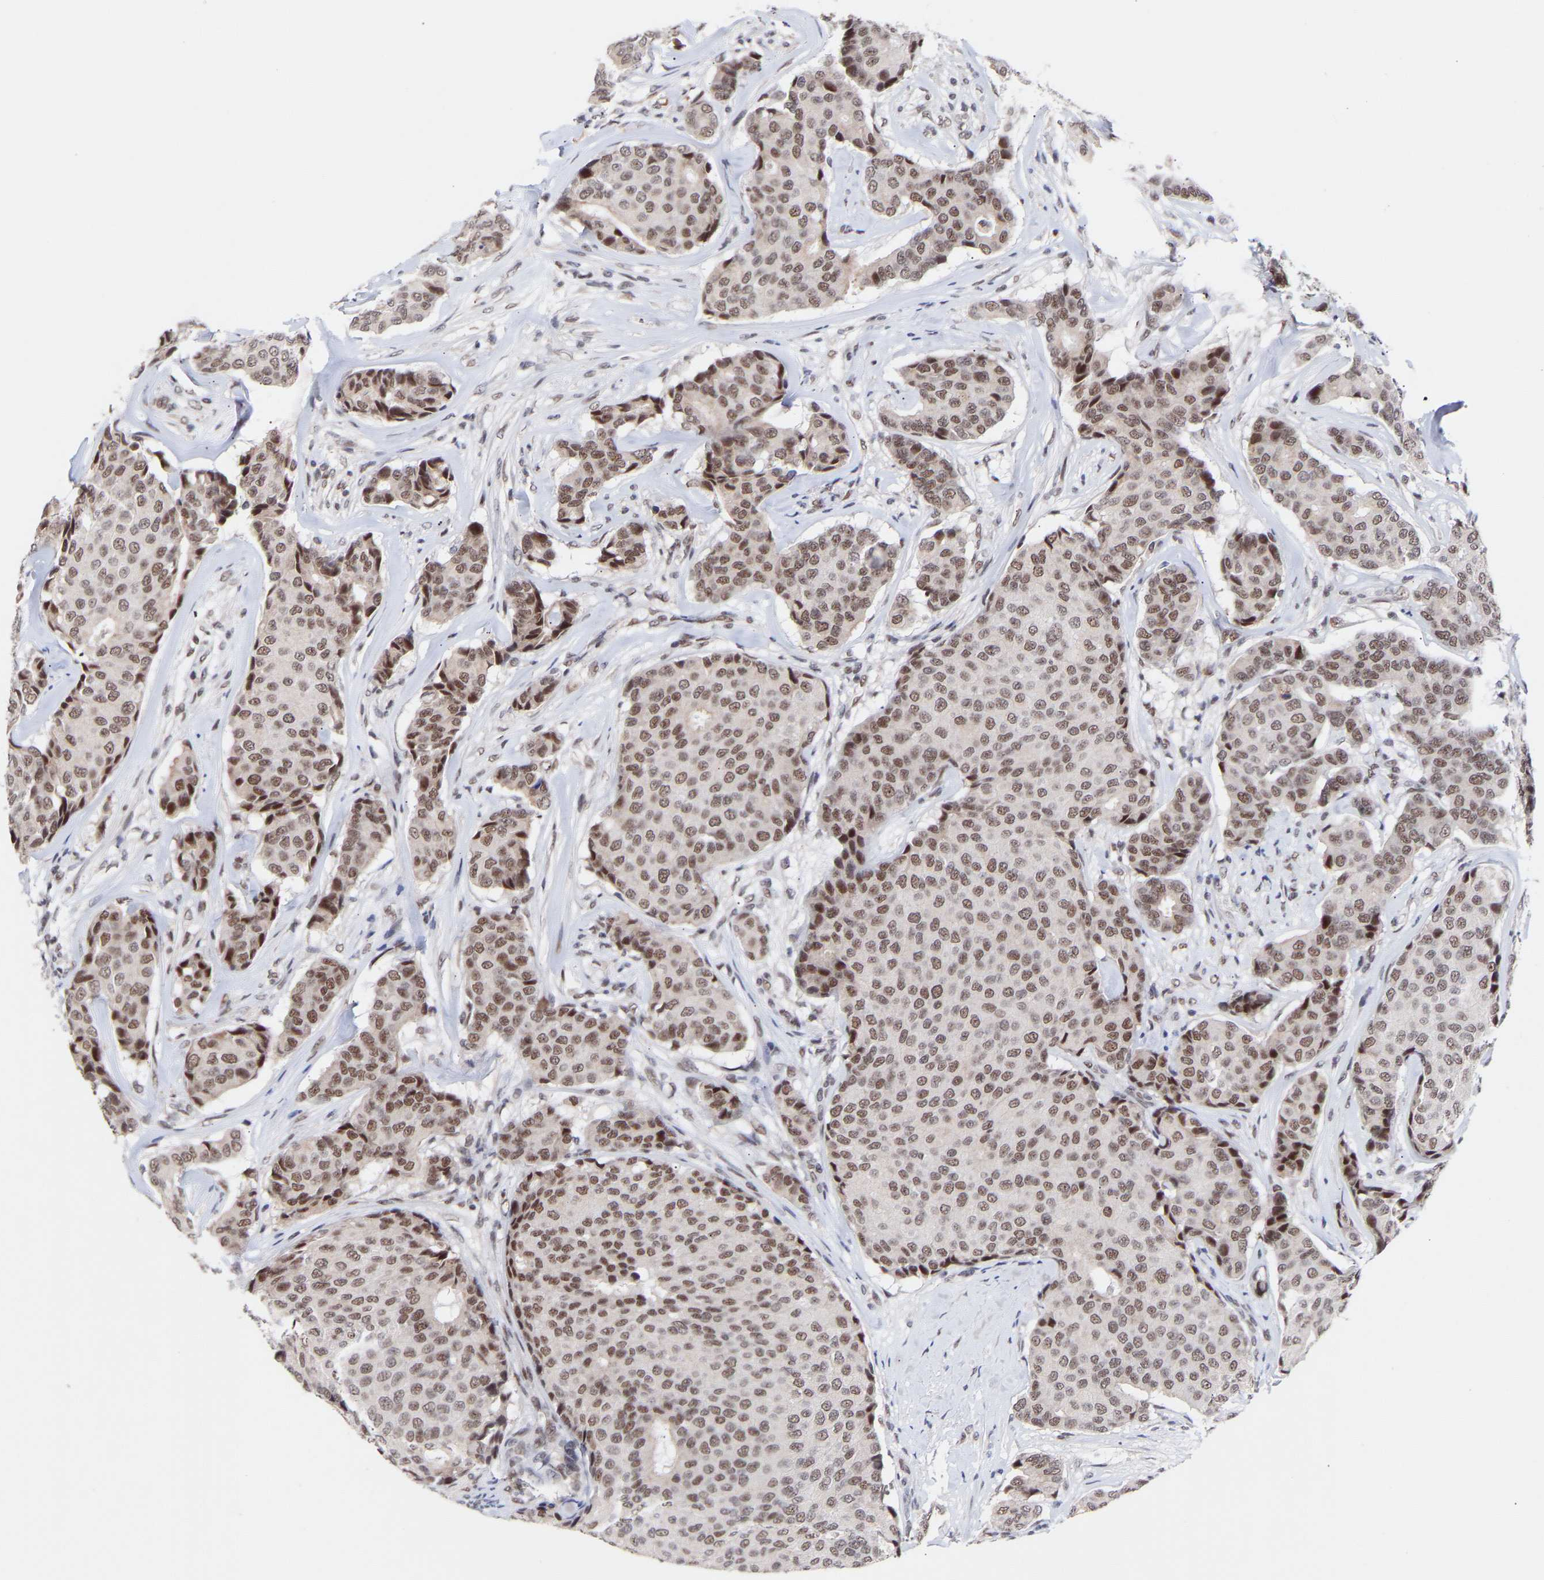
{"staining": {"intensity": "moderate", "quantity": ">75%", "location": "nuclear"}, "tissue": "breast cancer", "cell_type": "Tumor cells", "image_type": "cancer", "snomed": [{"axis": "morphology", "description": "Duct carcinoma"}, {"axis": "topography", "description": "Breast"}], "caption": "The immunohistochemical stain labels moderate nuclear staining in tumor cells of invasive ductal carcinoma (breast) tissue. The staining was performed using DAB (3,3'-diaminobenzidine) to visualize the protein expression in brown, while the nuclei were stained in blue with hematoxylin (Magnification: 20x).", "gene": "RBM15", "patient": {"sex": "female", "age": 75}}